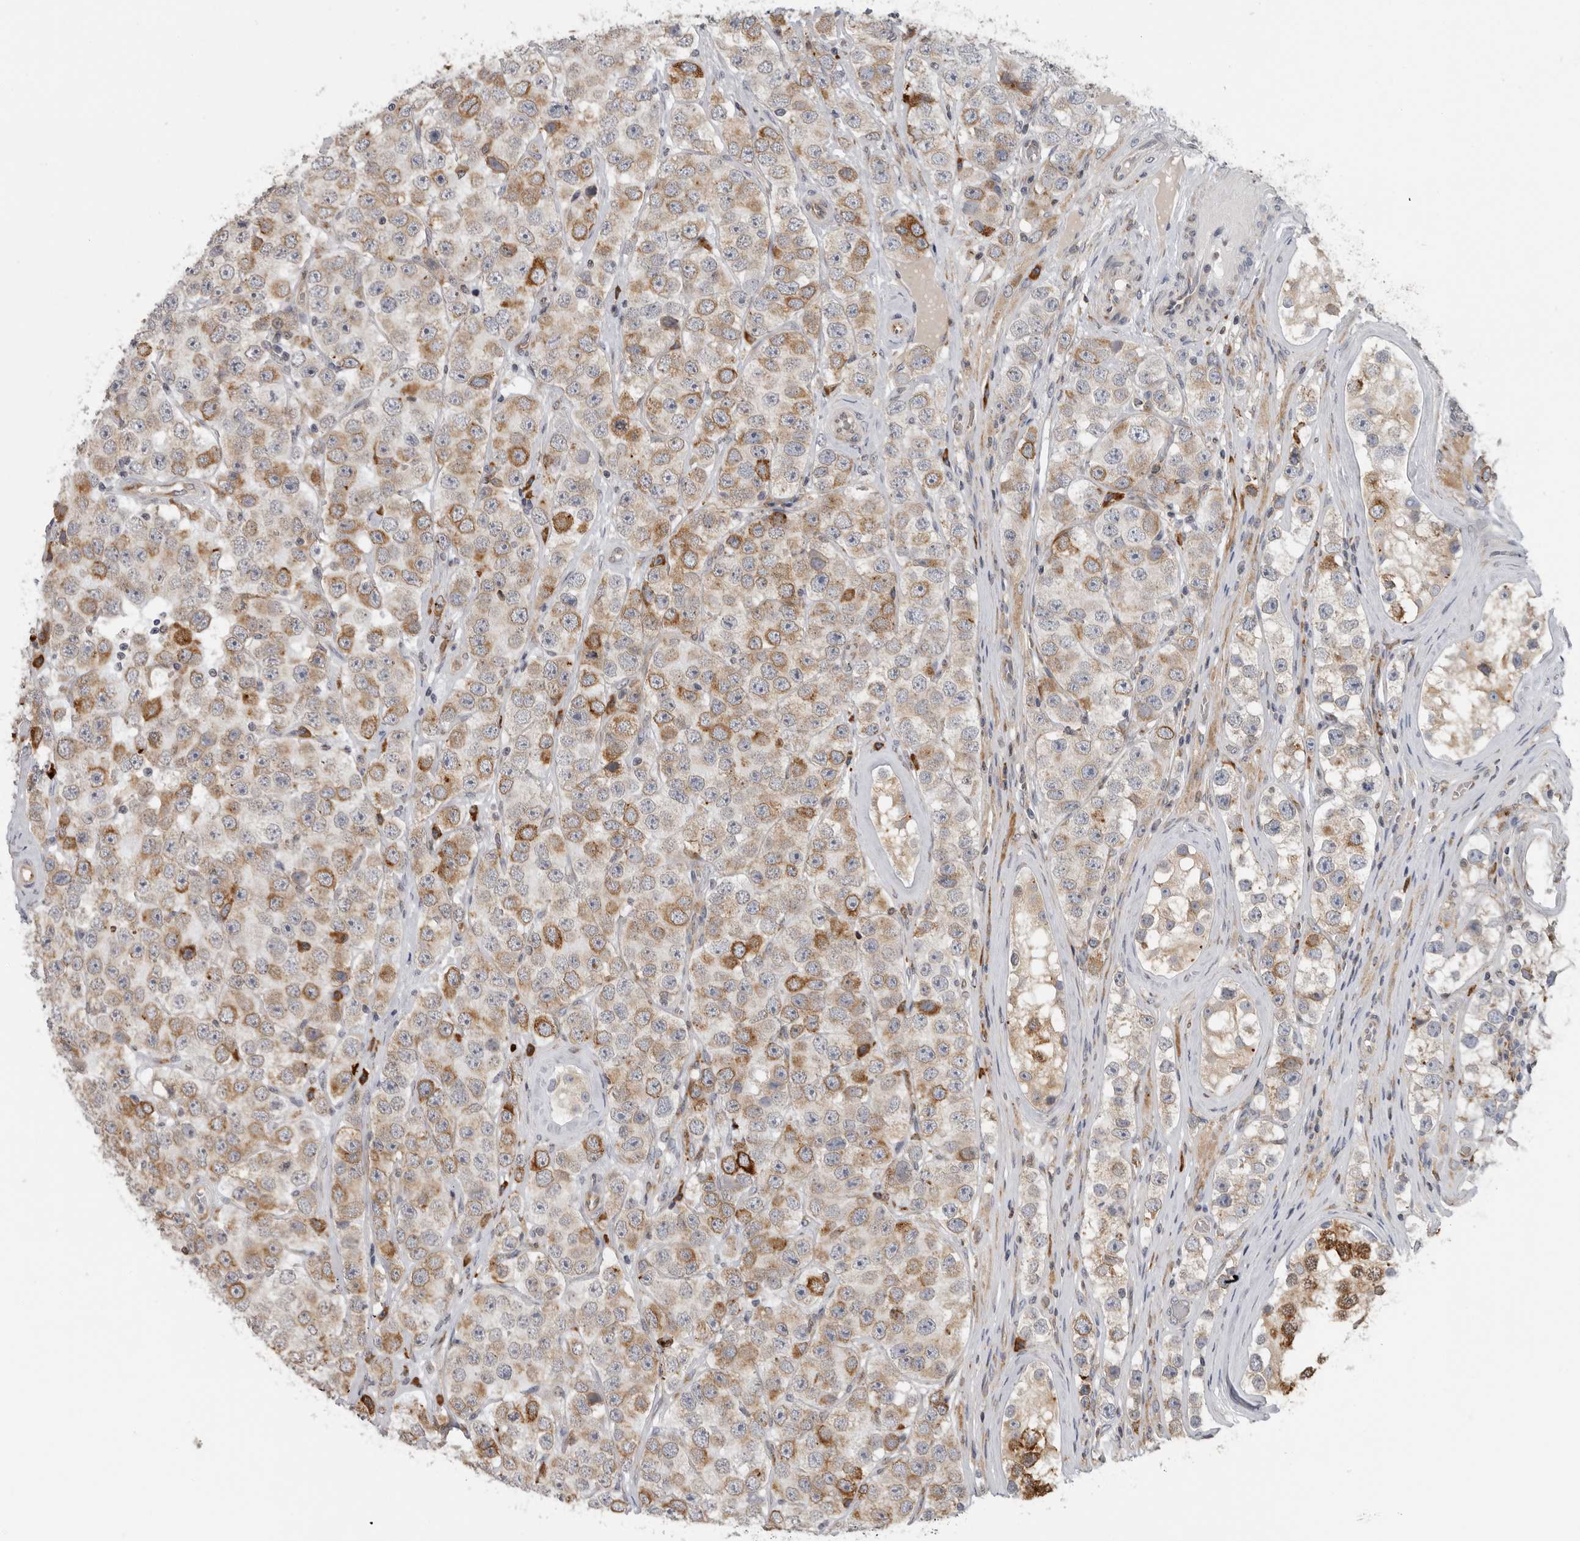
{"staining": {"intensity": "moderate", "quantity": ">75%", "location": "cytoplasmic/membranous"}, "tissue": "testis cancer", "cell_type": "Tumor cells", "image_type": "cancer", "snomed": [{"axis": "morphology", "description": "Seminoma, NOS"}, {"axis": "topography", "description": "Testis"}], "caption": "Tumor cells show medium levels of moderate cytoplasmic/membranous staining in approximately >75% of cells in human testis cancer. Using DAB (brown) and hematoxylin (blue) stains, captured at high magnification using brightfield microscopy.", "gene": "ALPK2", "patient": {"sex": "male", "age": 28}}